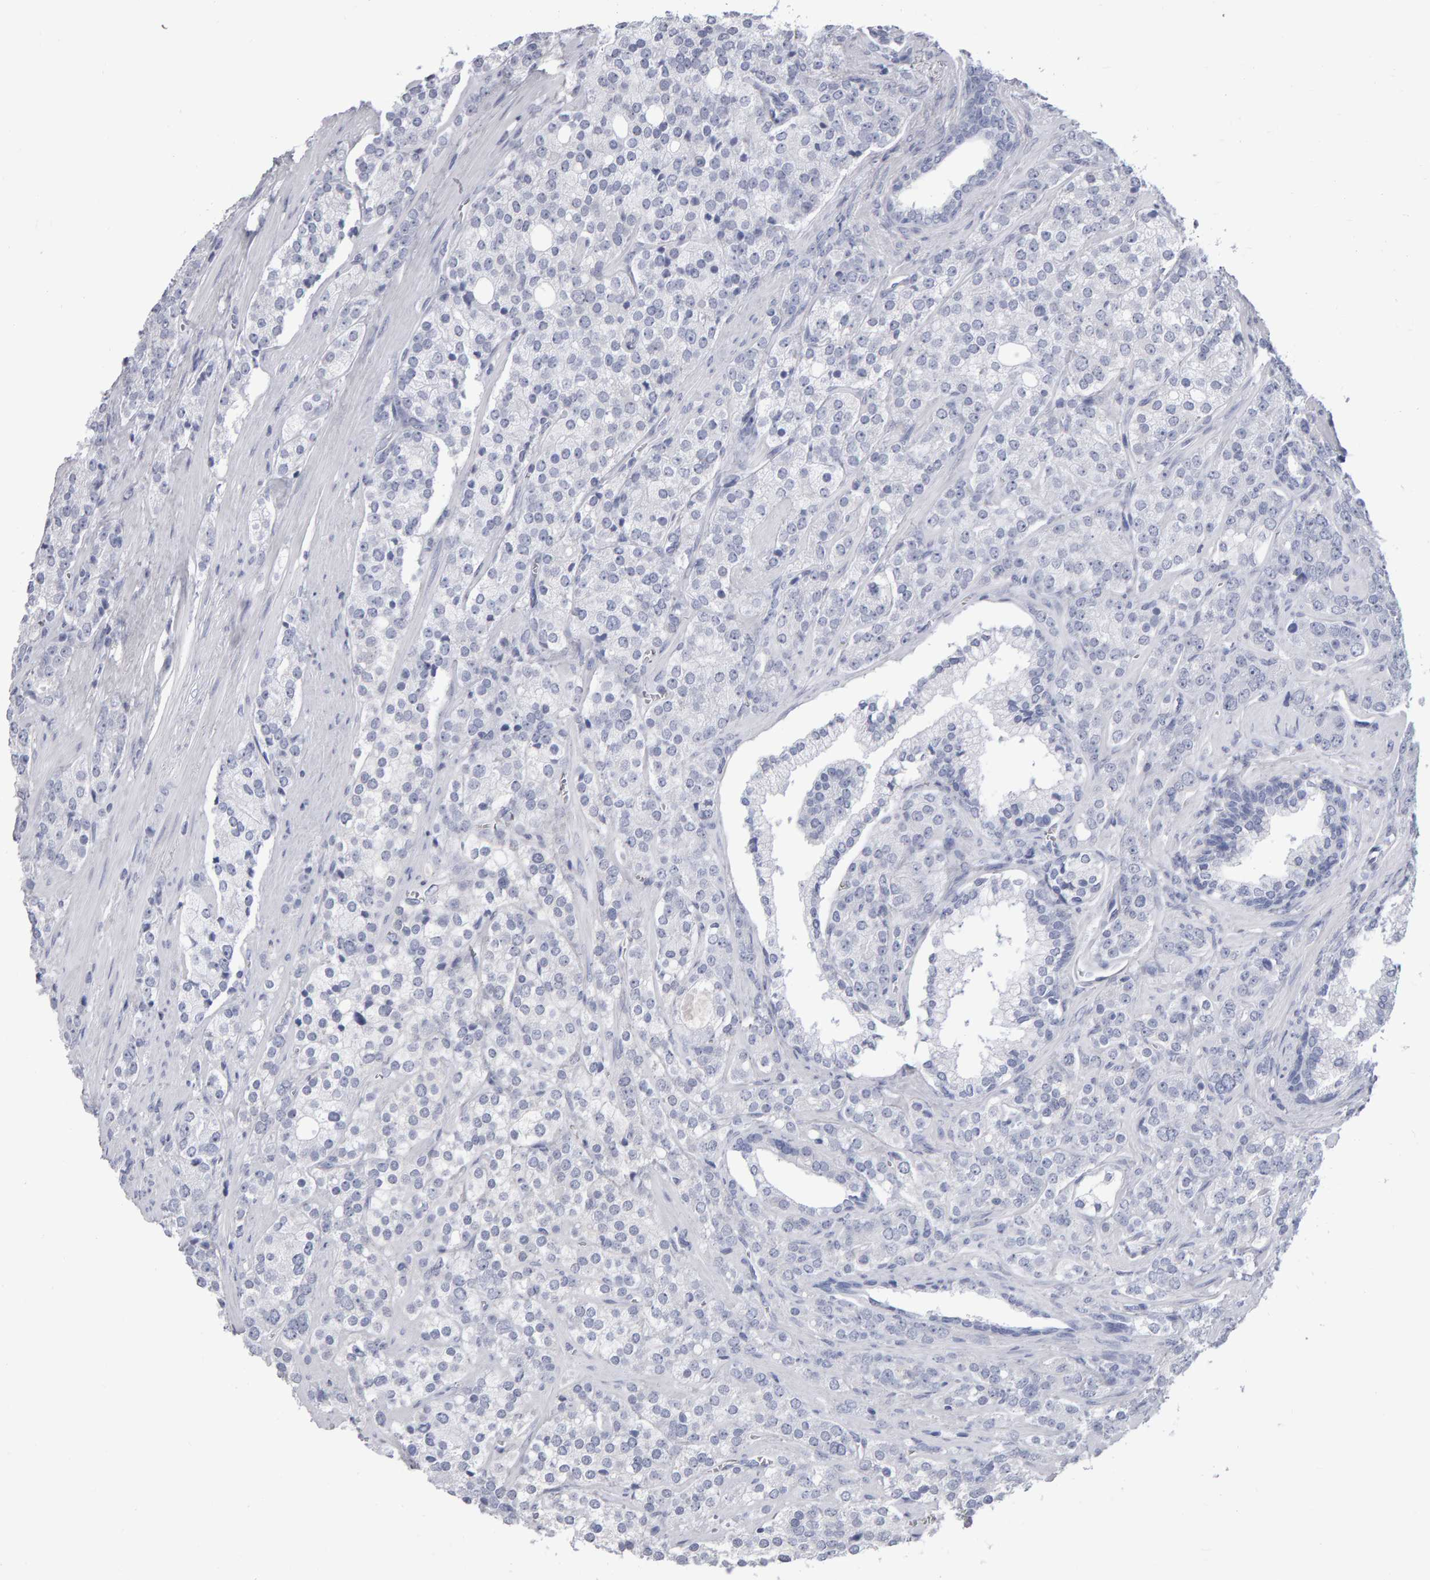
{"staining": {"intensity": "negative", "quantity": "none", "location": "none"}, "tissue": "prostate cancer", "cell_type": "Tumor cells", "image_type": "cancer", "snomed": [{"axis": "morphology", "description": "Adenocarcinoma, High grade"}, {"axis": "topography", "description": "Prostate"}], "caption": "Prostate cancer (high-grade adenocarcinoma) stained for a protein using immunohistochemistry shows no staining tumor cells.", "gene": "NCDN", "patient": {"sex": "male", "age": 71}}